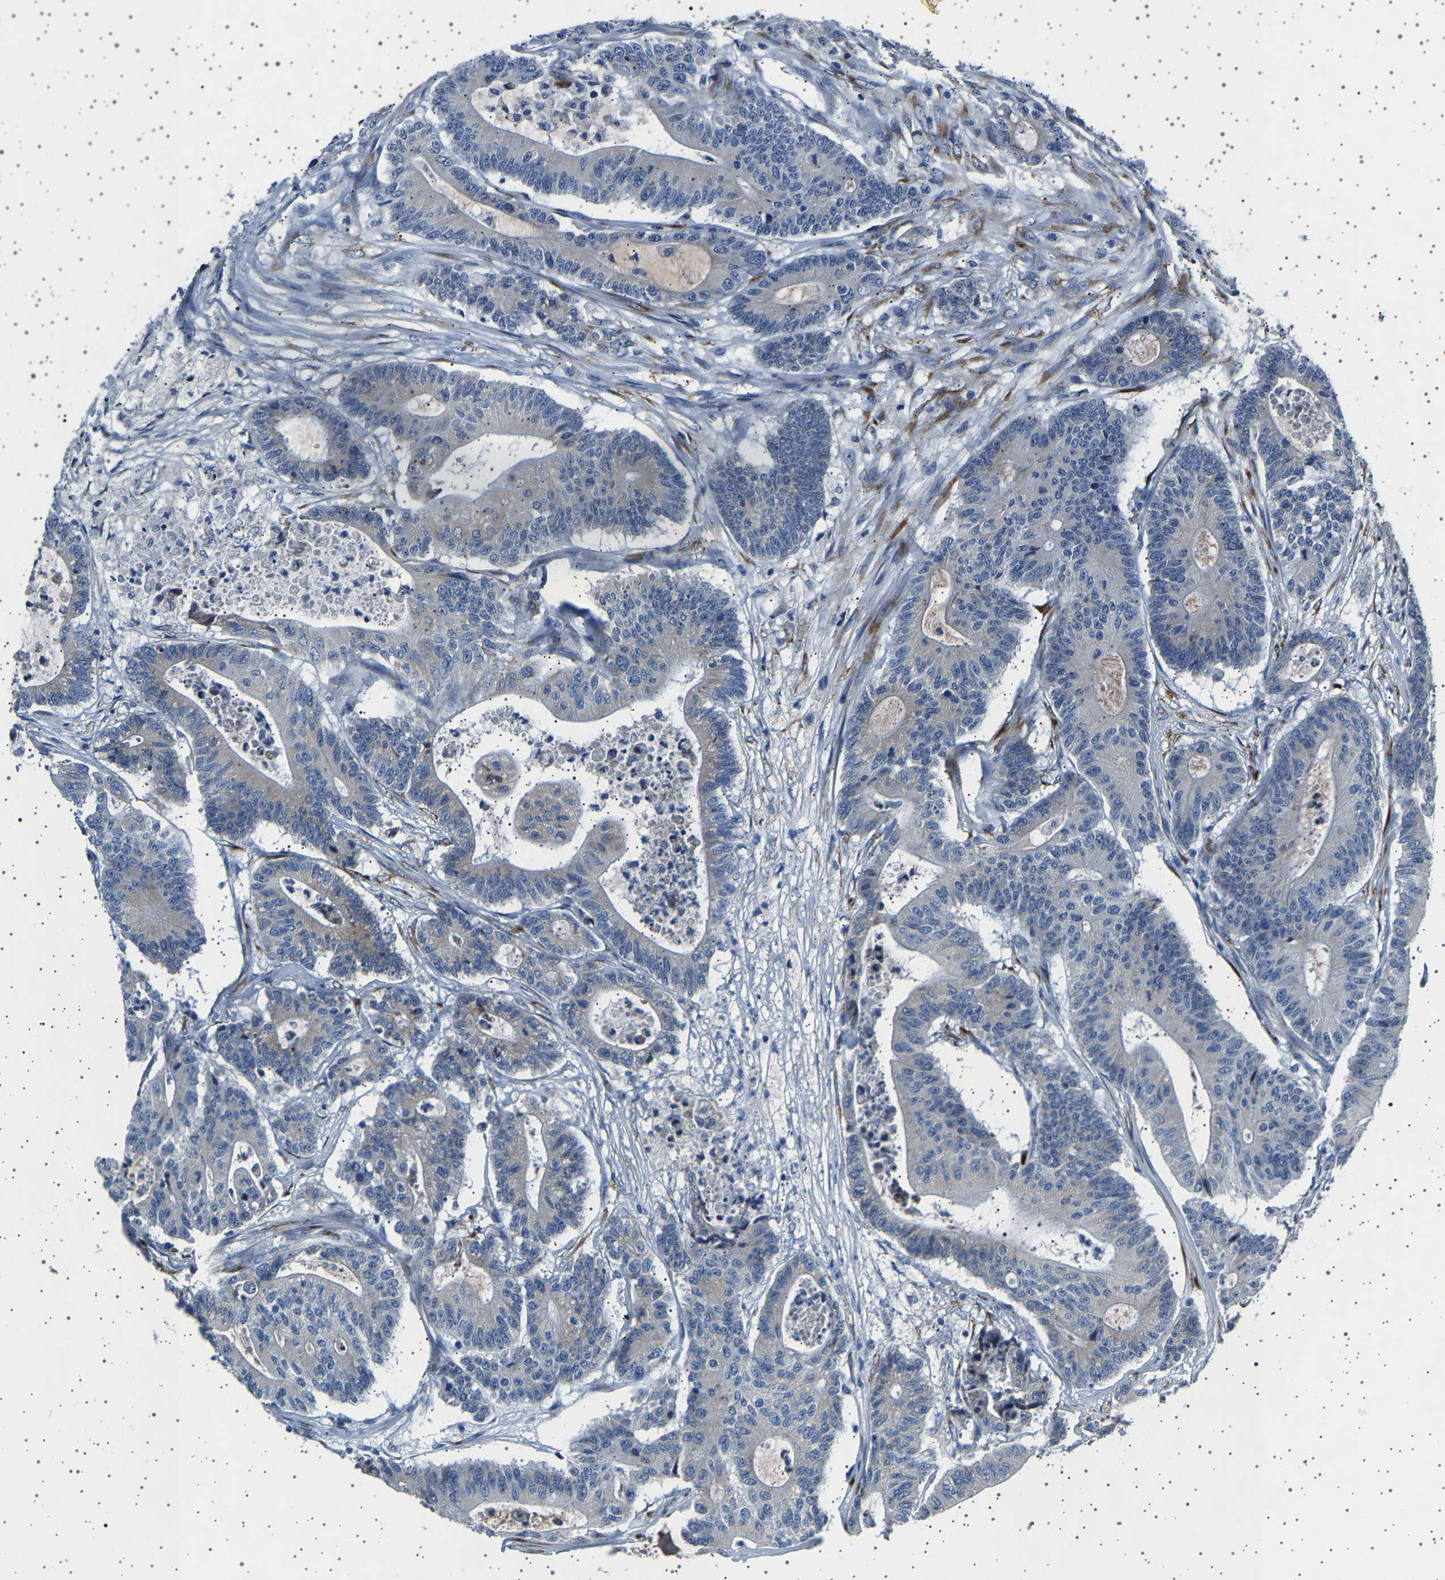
{"staining": {"intensity": "negative", "quantity": "none", "location": "none"}, "tissue": "colorectal cancer", "cell_type": "Tumor cells", "image_type": "cancer", "snomed": [{"axis": "morphology", "description": "Adenocarcinoma, NOS"}, {"axis": "topography", "description": "Colon"}], "caption": "Immunohistochemistry histopathology image of neoplastic tissue: colorectal cancer stained with DAB (3,3'-diaminobenzidine) demonstrates no significant protein staining in tumor cells.", "gene": "FTCD", "patient": {"sex": "female", "age": 84}}